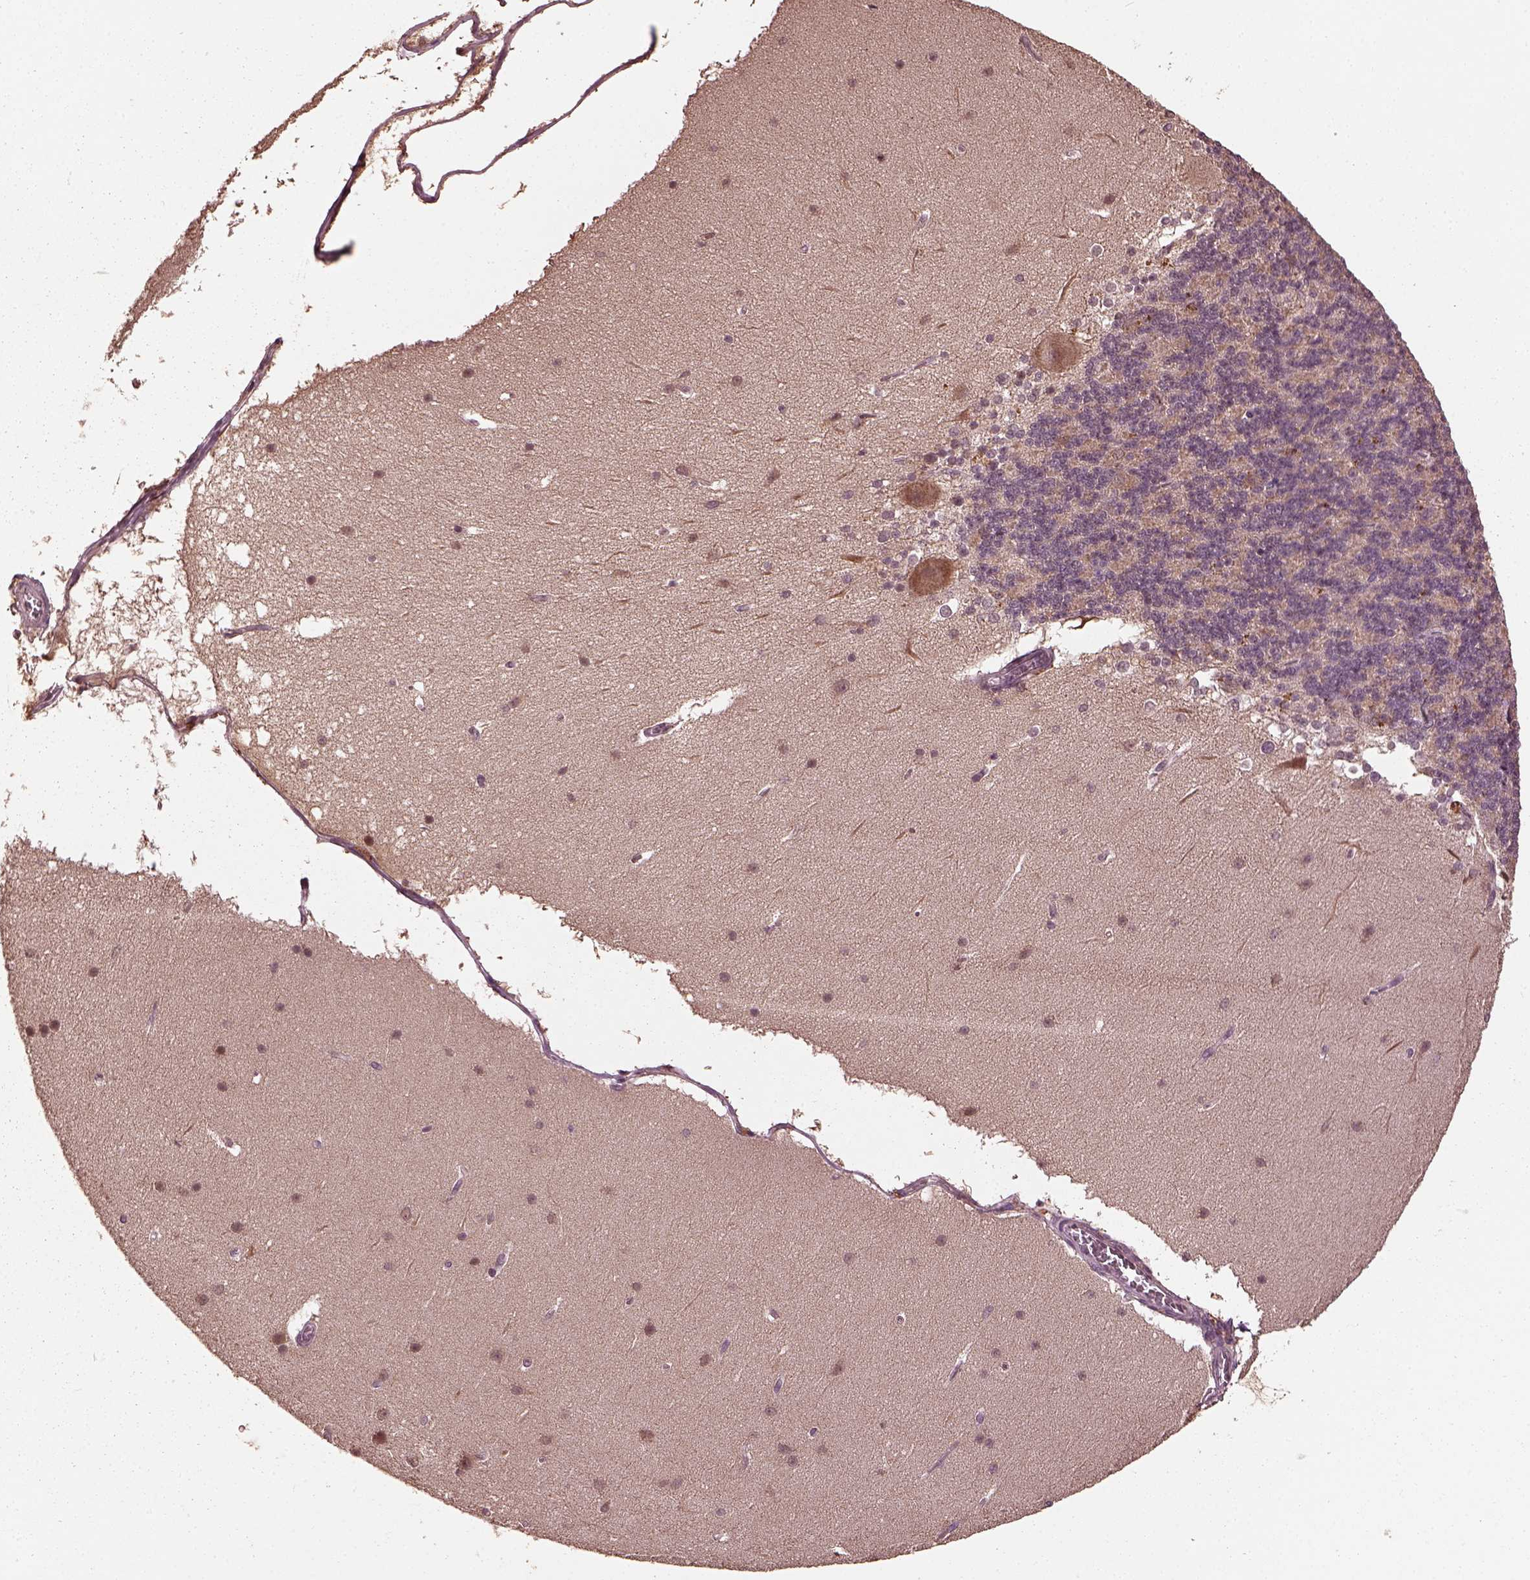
{"staining": {"intensity": "negative", "quantity": "none", "location": "none"}, "tissue": "cerebellum", "cell_type": "Cells in granular layer", "image_type": "normal", "snomed": [{"axis": "morphology", "description": "Normal tissue, NOS"}, {"axis": "topography", "description": "Cerebellum"}], "caption": "This is a photomicrograph of IHC staining of normal cerebellum, which shows no staining in cells in granular layer.", "gene": "RUFY3", "patient": {"sex": "female", "age": 19}}